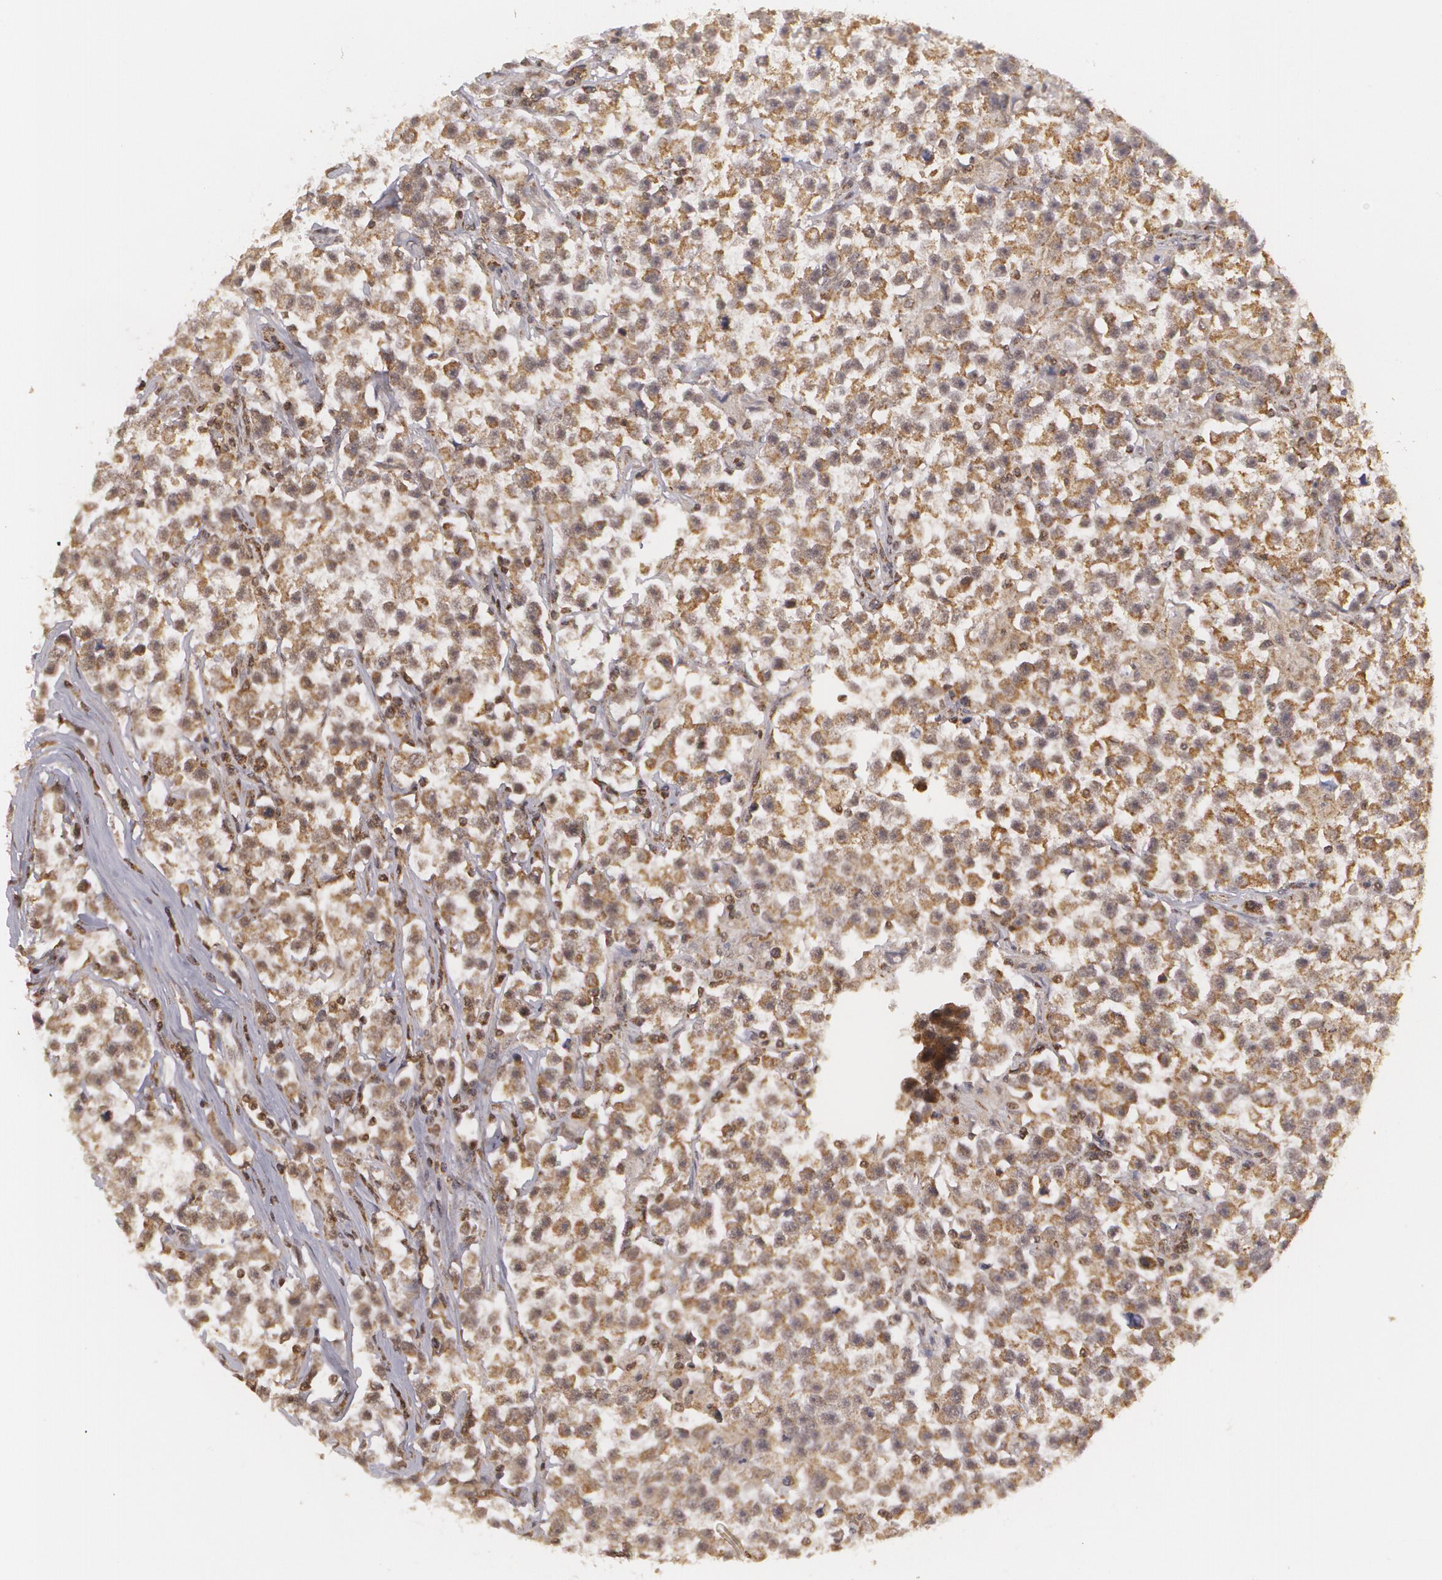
{"staining": {"intensity": "moderate", "quantity": ">75%", "location": "cytoplasmic/membranous"}, "tissue": "testis cancer", "cell_type": "Tumor cells", "image_type": "cancer", "snomed": [{"axis": "morphology", "description": "Seminoma, NOS"}, {"axis": "topography", "description": "Testis"}], "caption": "Testis cancer (seminoma) tissue reveals moderate cytoplasmic/membranous positivity in about >75% of tumor cells, visualized by immunohistochemistry. Using DAB (brown) and hematoxylin (blue) stains, captured at high magnification using brightfield microscopy.", "gene": "MXD1", "patient": {"sex": "male", "age": 33}}